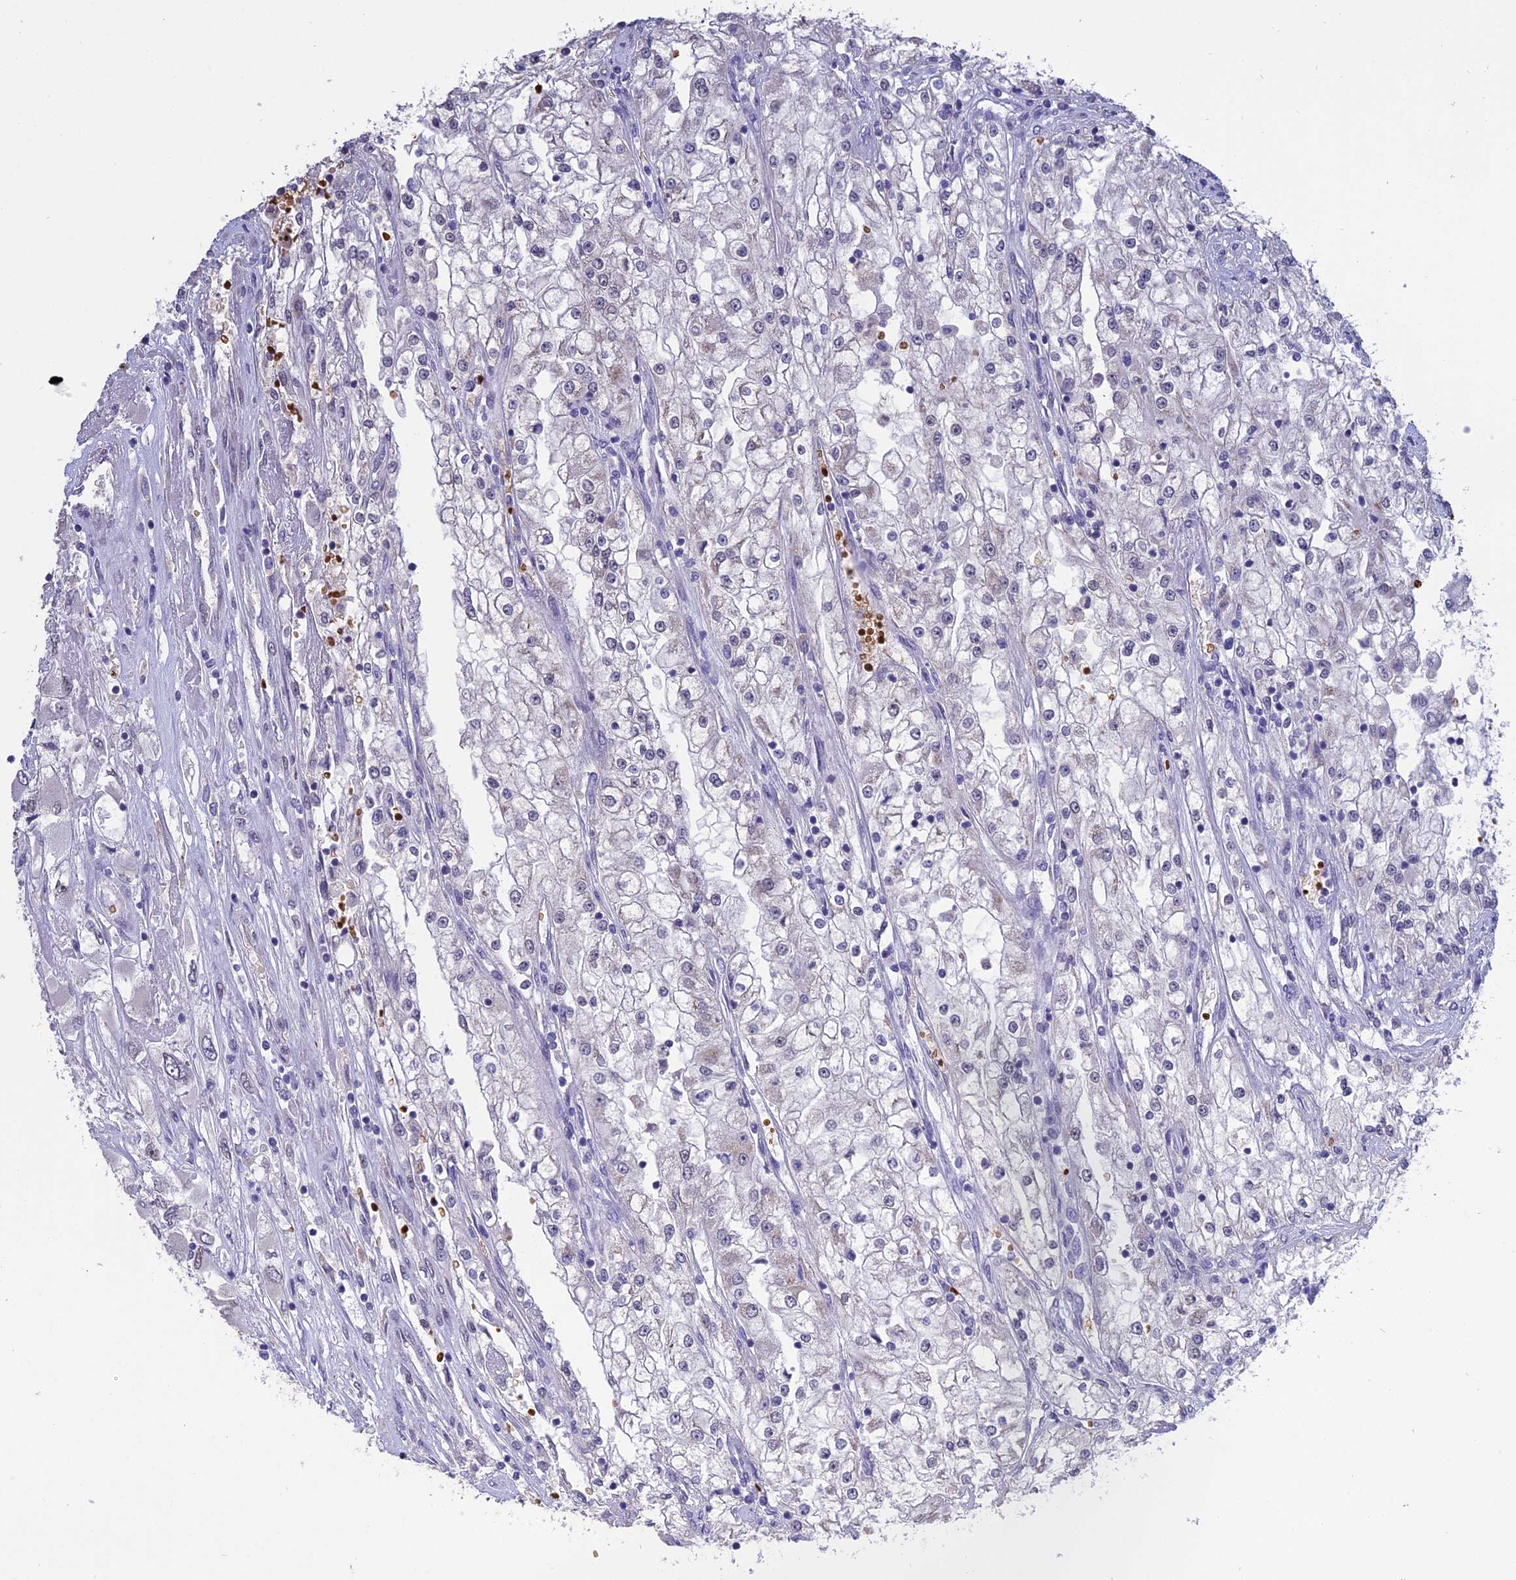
{"staining": {"intensity": "weak", "quantity": "<25%", "location": "nuclear"}, "tissue": "renal cancer", "cell_type": "Tumor cells", "image_type": "cancer", "snomed": [{"axis": "morphology", "description": "Adenocarcinoma, NOS"}, {"axis": "topography", "description": "Kidney"}], "caption": "This micrograph is of renal adenocarcinoma stained with immunohistochemistry (IHC) to label a protein in brown with the nuclei are counter-stained blue. There is no positivity in tumor cells.", "gene": "KNOP1", "patient": {"sex": "female", "age": 52}}